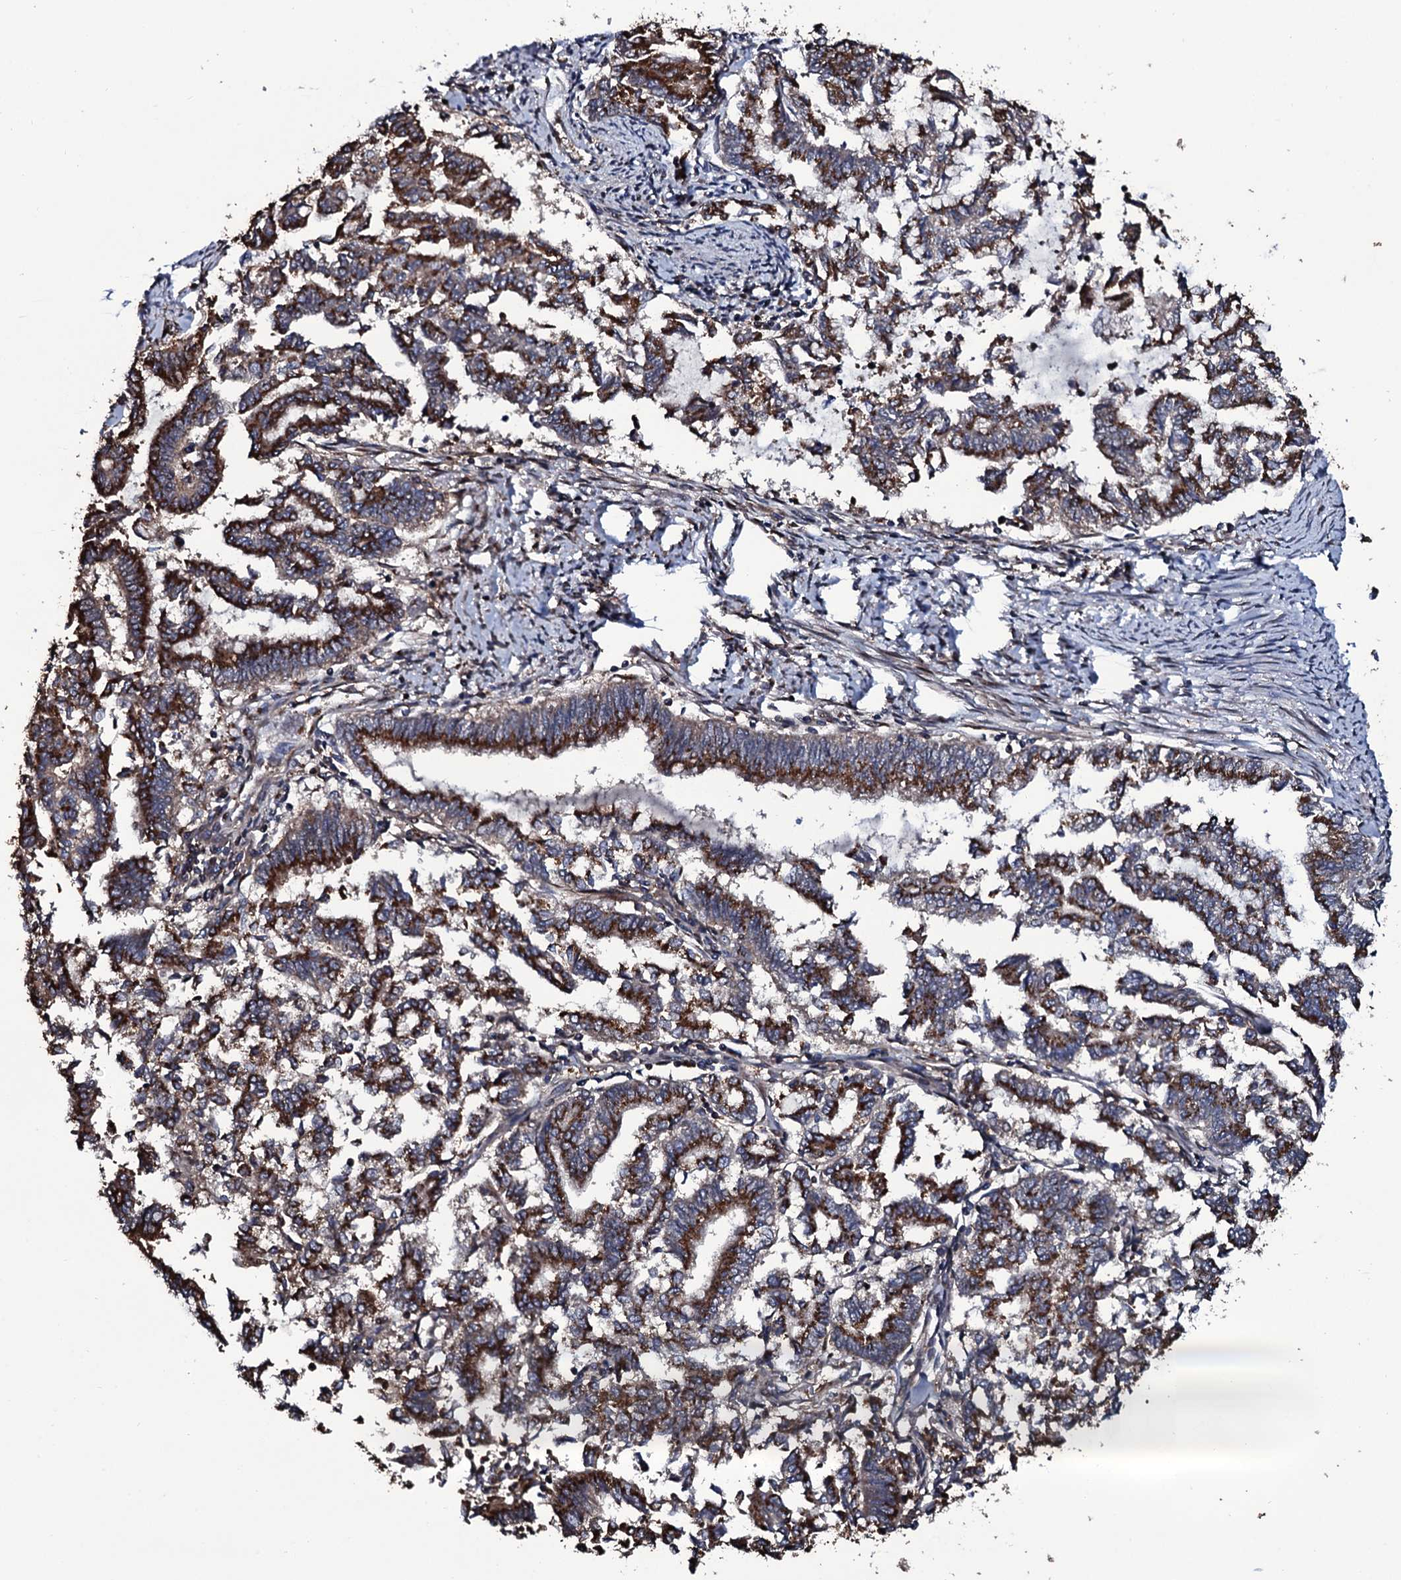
{"staining": {"intensity": "strong", "quantity": ">75%", "location": "cytoplasmic/membranous"}, "tissue": "endometrial cancer", "cell_type": "Tumor cells", "image_type": "cancer", "snomed": [{"axis": "morphology", "description": "Adenocarcinoma, NOS"}, {"axis": "topography", "description": "Endometrium"}], "caption": "Protein staining exhibits strong cytoplasmic/membranous expression in about >75% of tumor cells in endometrial cancer. Nuclei are stained in blue.", "gene": "PLET1", "patient": {"sex": "female", "age": 79}}